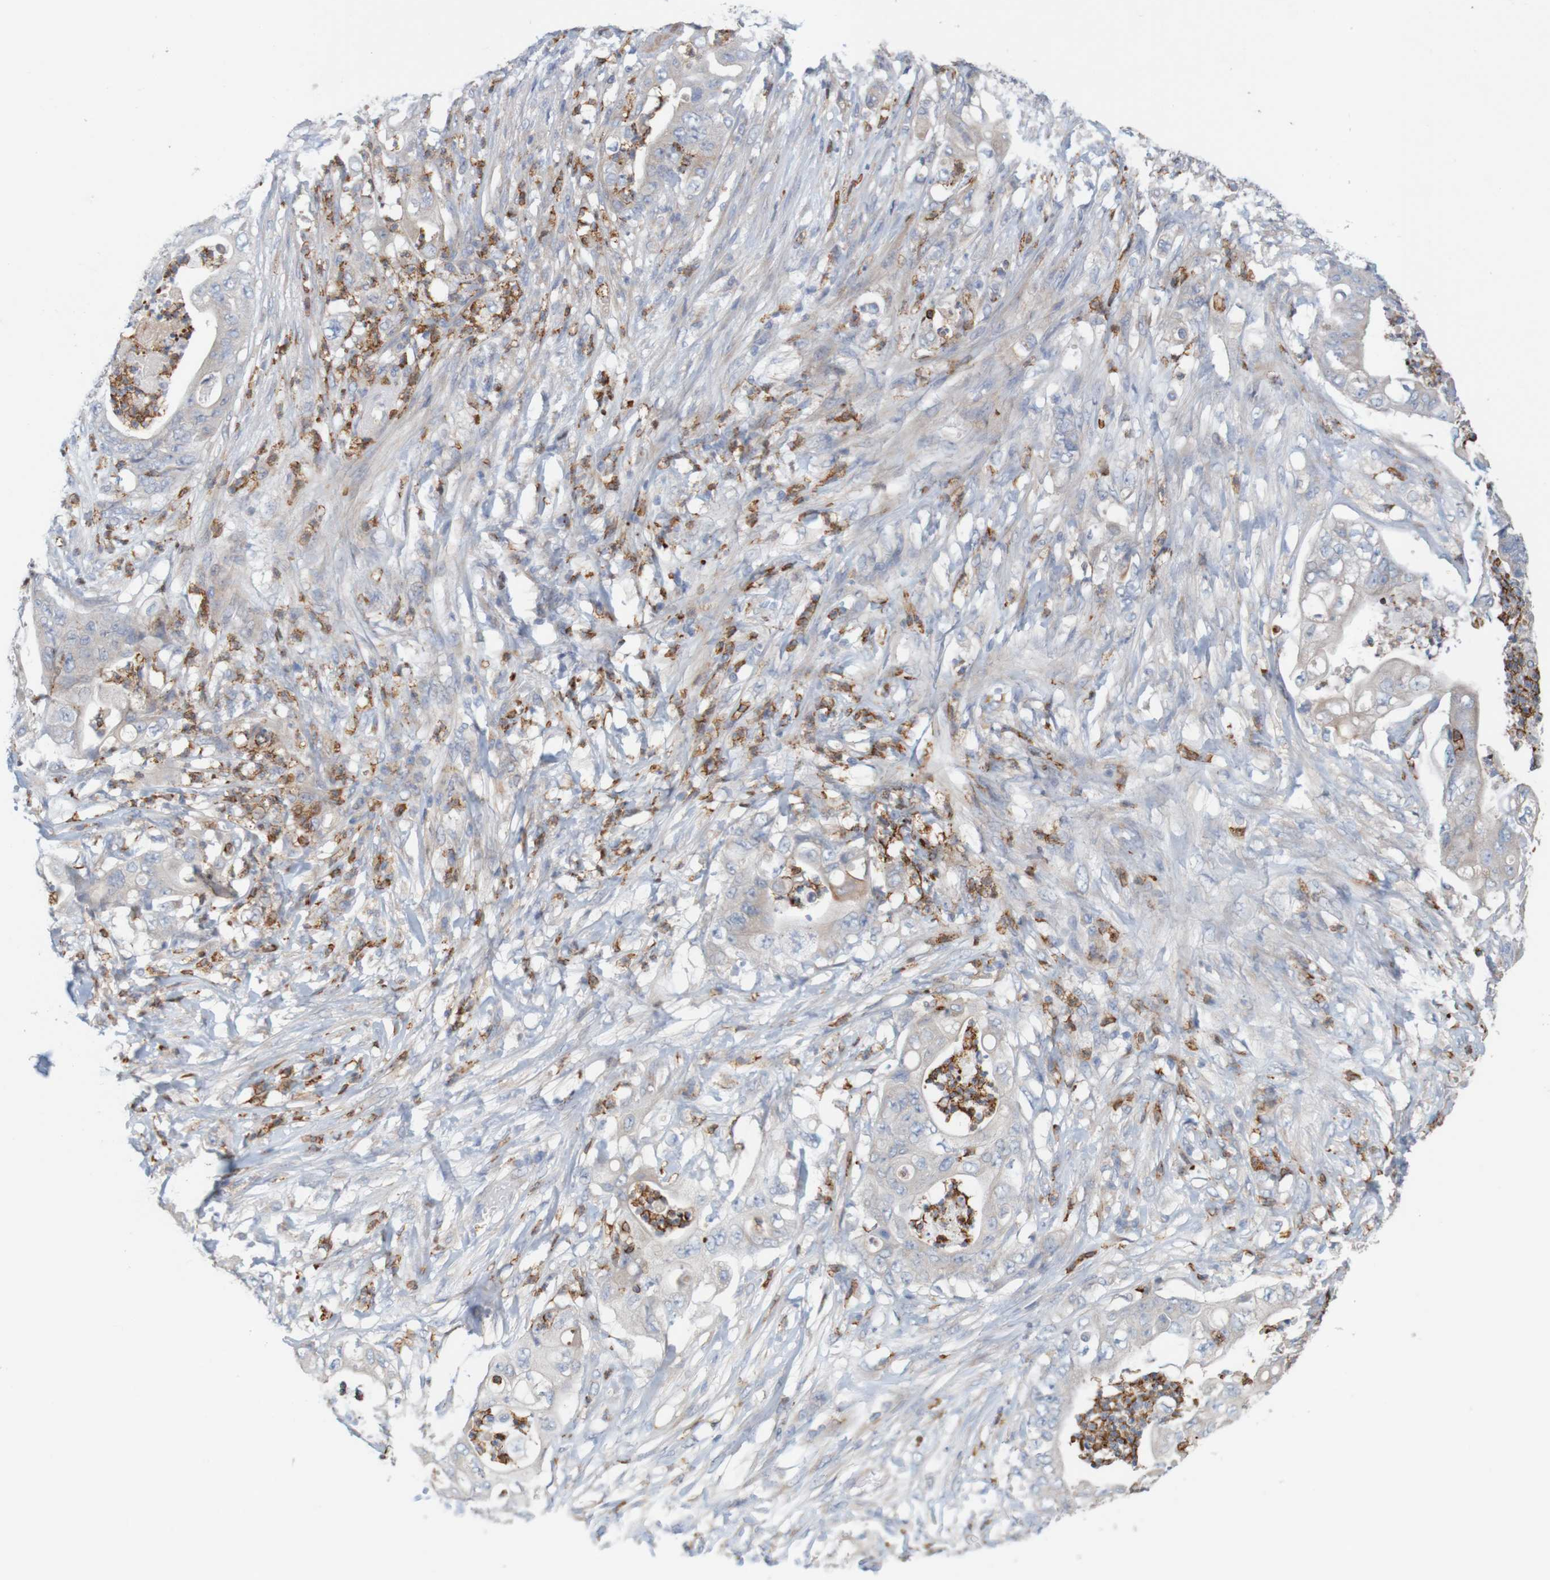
{"staining": {"intensity": "weak", "quantity": "<25%", "location": "cytoplasmic/membranous"}, "tissue": "stomach cancer", "cell_type": "Tumor cells", "image_type": "cancer", "snomed": [{"axis": "morphology", "description": "Adenocarcinoma, NOS"}, {"axis": "topography", "description": "Stomach"}], "caption": "This photomicrograph is of stomach cancer stained with immunohistochemistry to label a protein in brown with the nuclei are counter-stained blue. There is no staining in tumor cells. (DAB (3,3'-diaminobenzidine) IHC visualized using brightfield microscopy, high magnification).", "gene": "KRT23", "patient": {"sex": "female", "age": 73}}